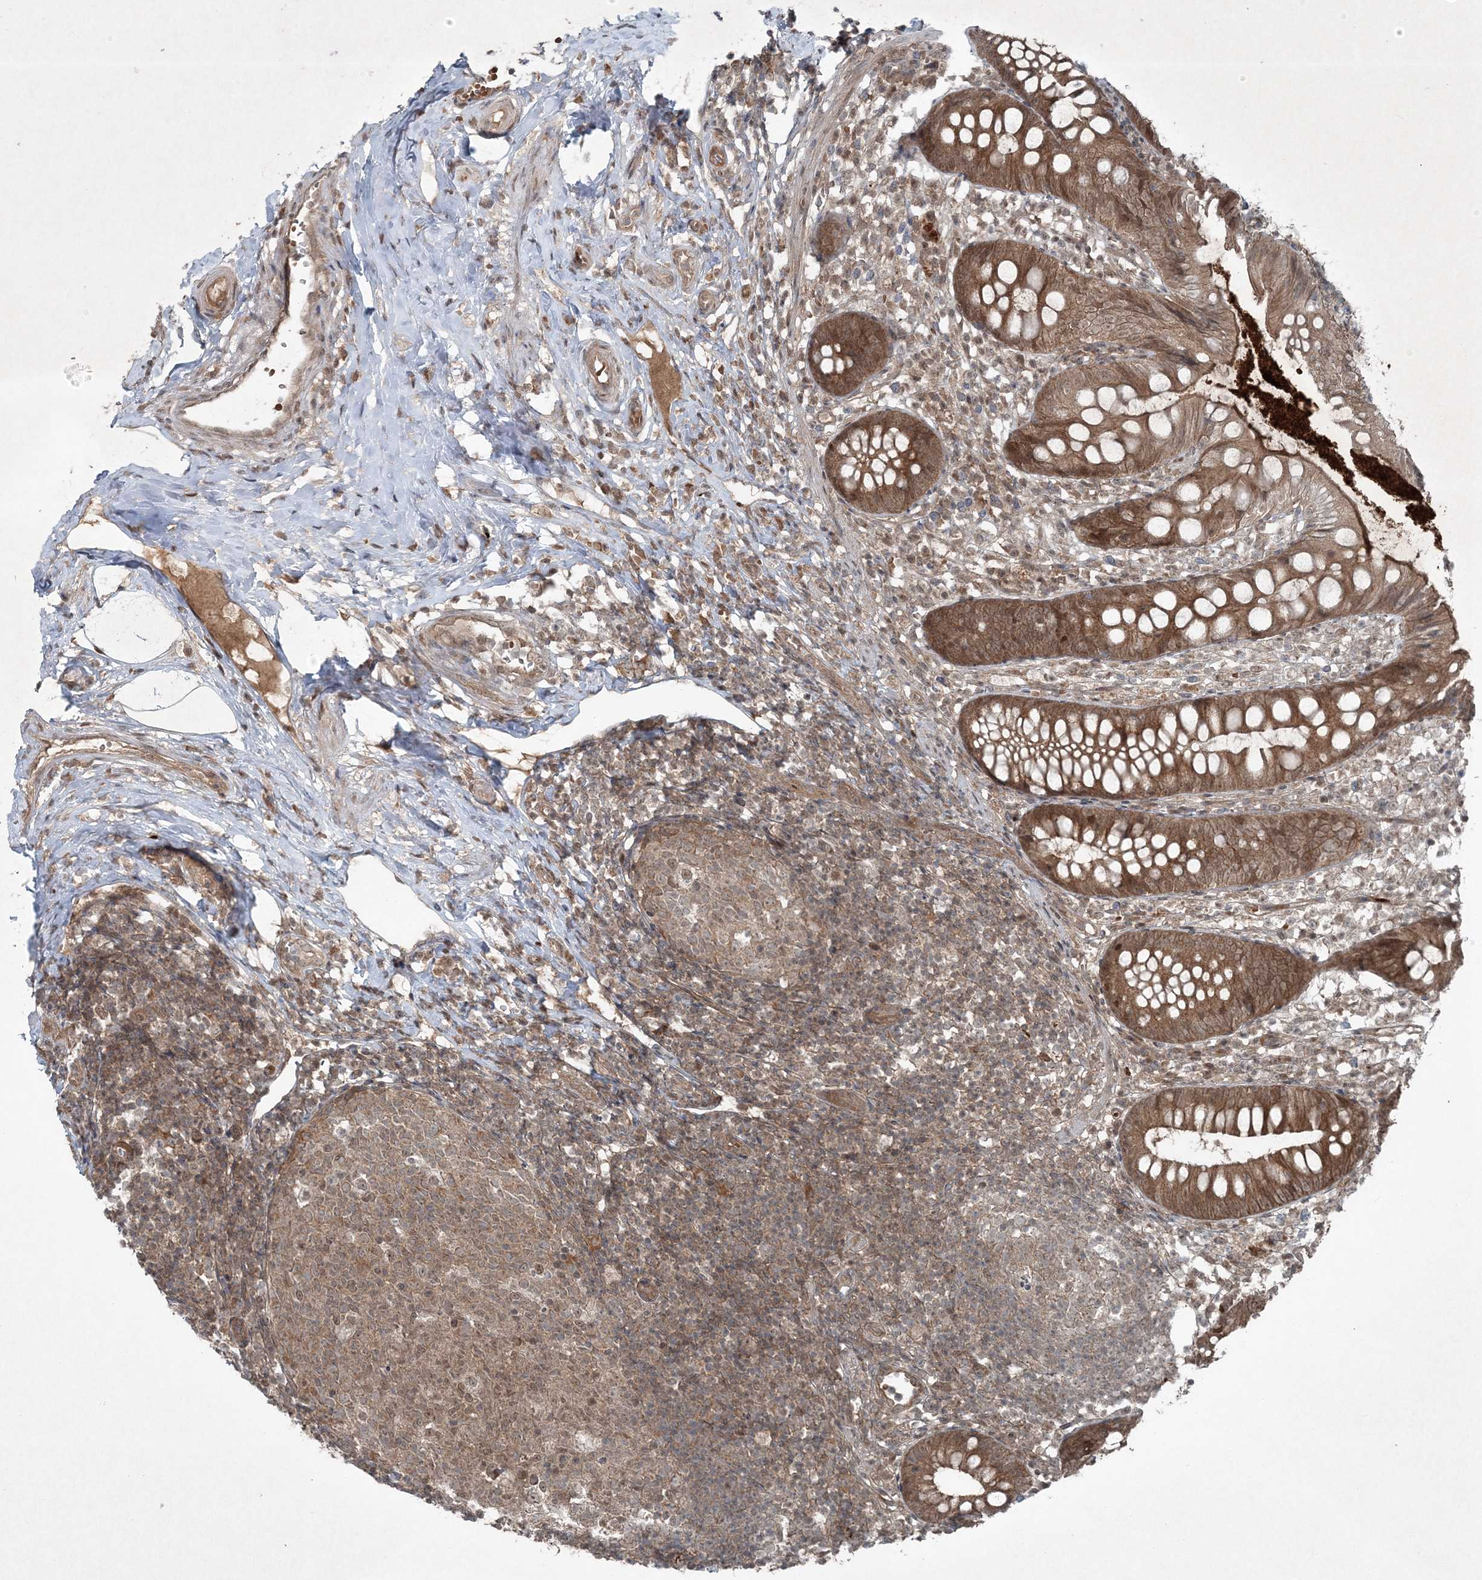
{"staining": {"intensity": "moderate", "quantity": ">75%", "location": "cytoplasmic/membranous,nuclear"}, "tissue": "appendix", "cell_type": "Glandular cells", "image_type": "normal", "snomed": [{"axis": "morphology", "description": "Normal tissue, NOS"}, {"axis": "topography", "description": "Appendix"}], "caption": "Immunohistochemistry (IHC) (DAB) staining of unremarkable appendix displays moderate cytoplasmic/membranous,nuclear protein expression in about >75% of glandular cells. The staining was performed using DAB (3,3'-diaminobenzidine) to visualize the protein expression in brown, while the nuclei were stained in blue with hematoxylin (Magnification: 20x).", "gene": "FBXL17", "patient": {"sex": "female", "age": 20}}